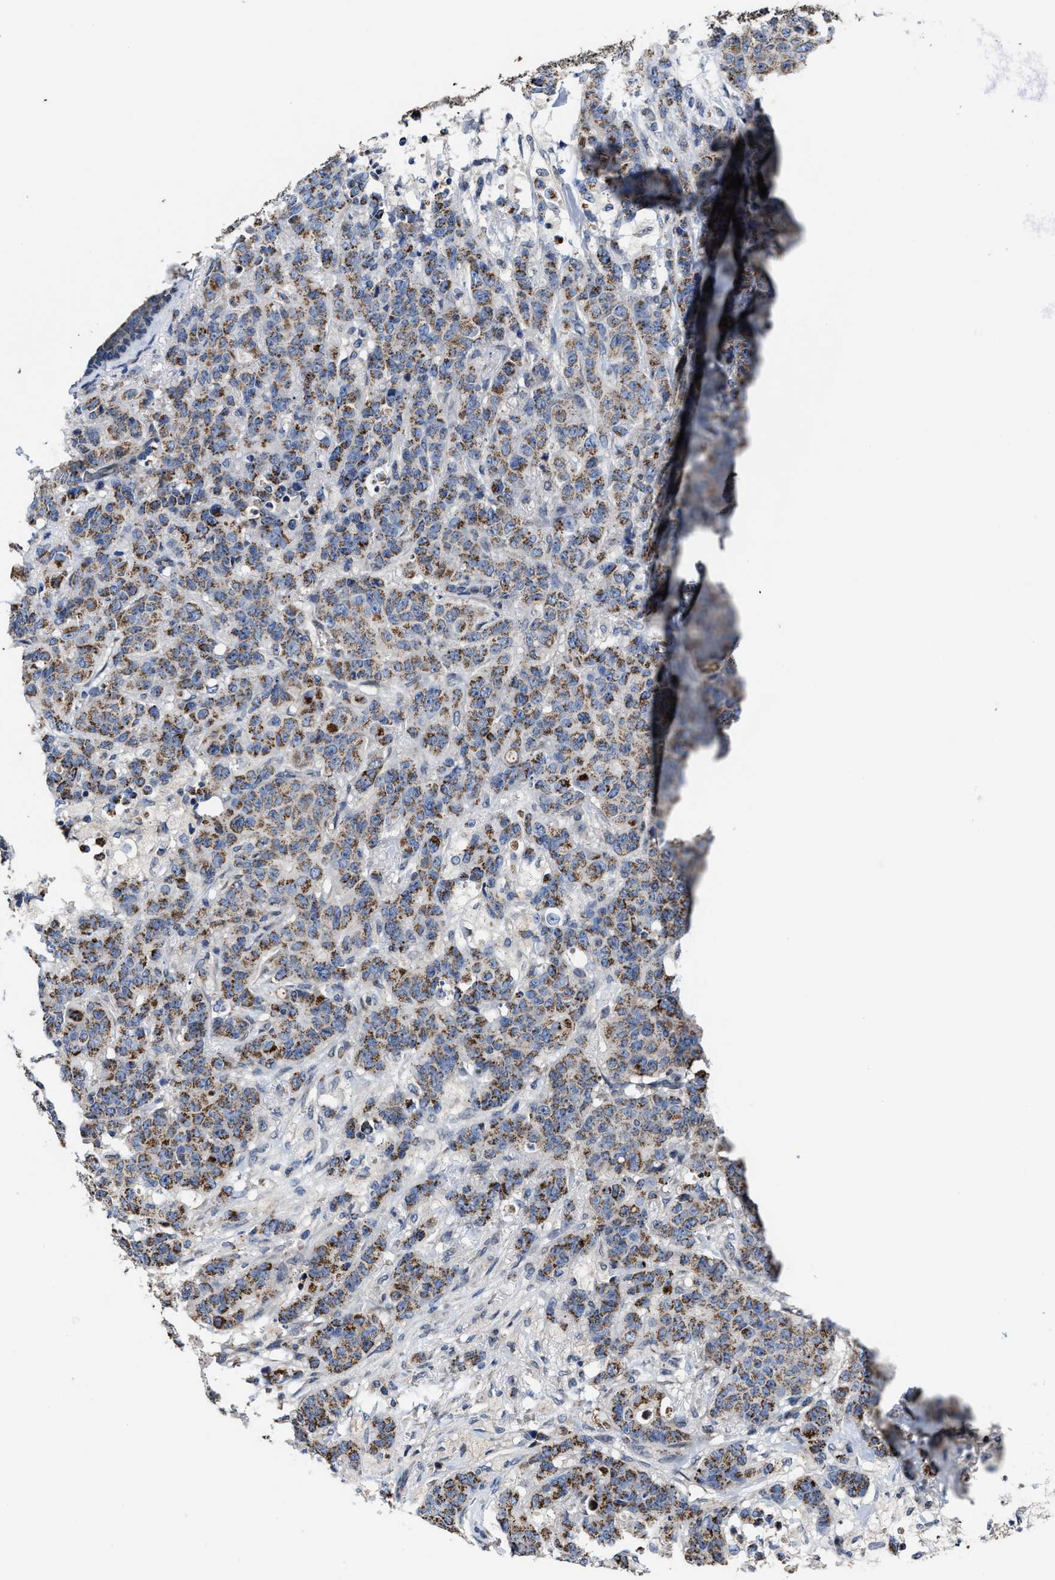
{"staining": {"intensity": "moderate", "quantity": ">75%", "location": "cytoplasmic/membranous"}, "tissue": "breast cancer", "cell_type": "Tumor cells", "image_type": "cancer", "snomed": [{"axis": "morphology", "description": "Normal tissue, NOS"}, {"axis": "morphology", "description": "Duct carcinoma"}, {"axis": "topography", "description": "Breast"}], "caption": "A brown stain highlights moderate cytoplasmic/membranous positivity of a protein in breast cancer tumor cells. The staining was performed using DAB to visualize the protein expression in brown, while the nuclei were stained in blue with hematoxylin (Magnification: 20x).", "gene": "CACNA1D", "patient": {"sex": "female", "age": 40}}